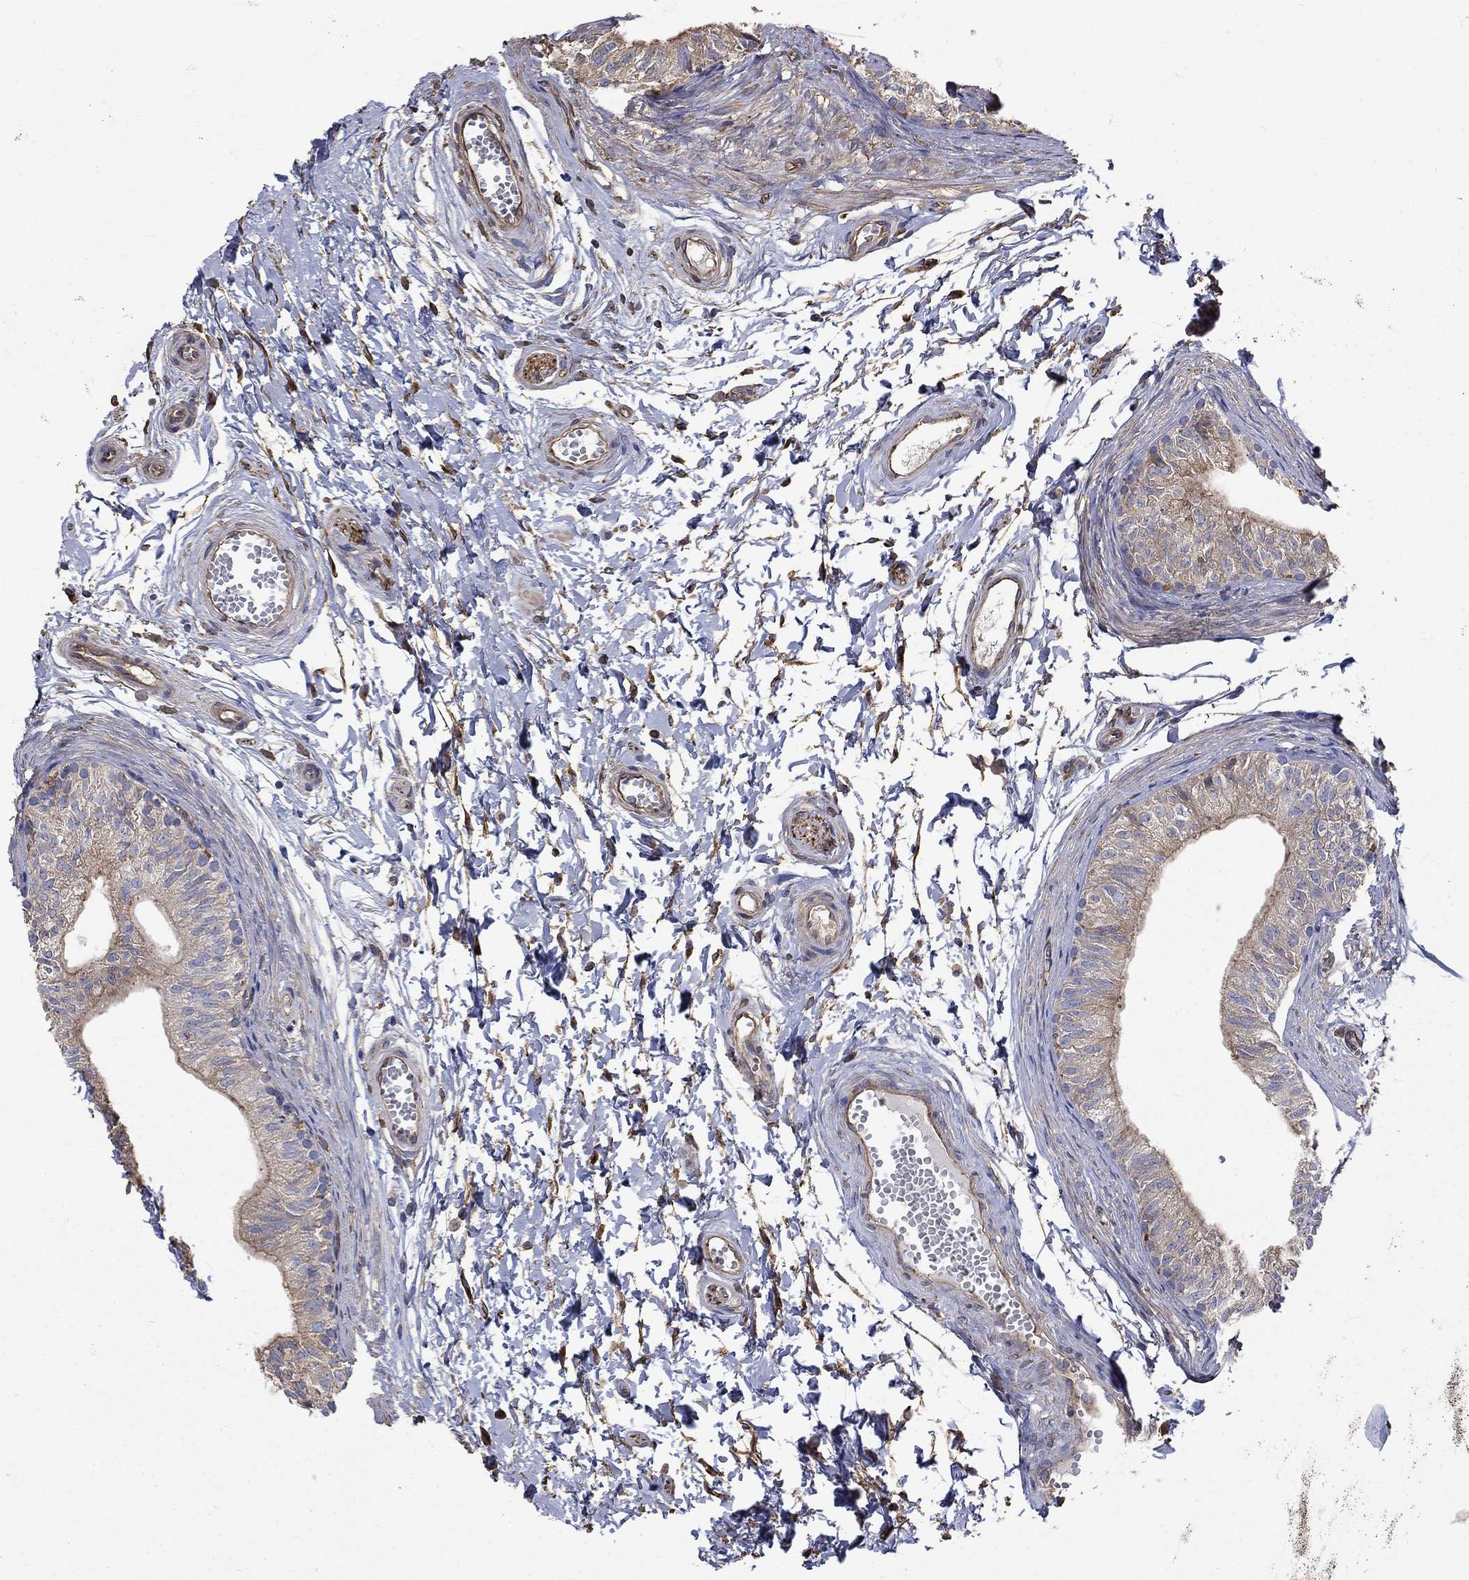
{"staining": {"intensity": "weak", "quantity": "25%-75%", "location": "cytoplasmic/membranous"}, "tissue": "epididymis", "cell_type": "Glandular cells", "image_type": "normal", "snomed": [{"axis": "morphology", "description": "Normal tissue, NOS"}, {"axis": "topography", "description": "Epididymis"}], "caption": "IHC of normal human epididymis demonstrates low levels of weak cytoplasmic/membranous staining in approximately 25%-75% of glandular cells.", "gene": "DPYSL2", "patient": {"sex": "male", "age": 22}}